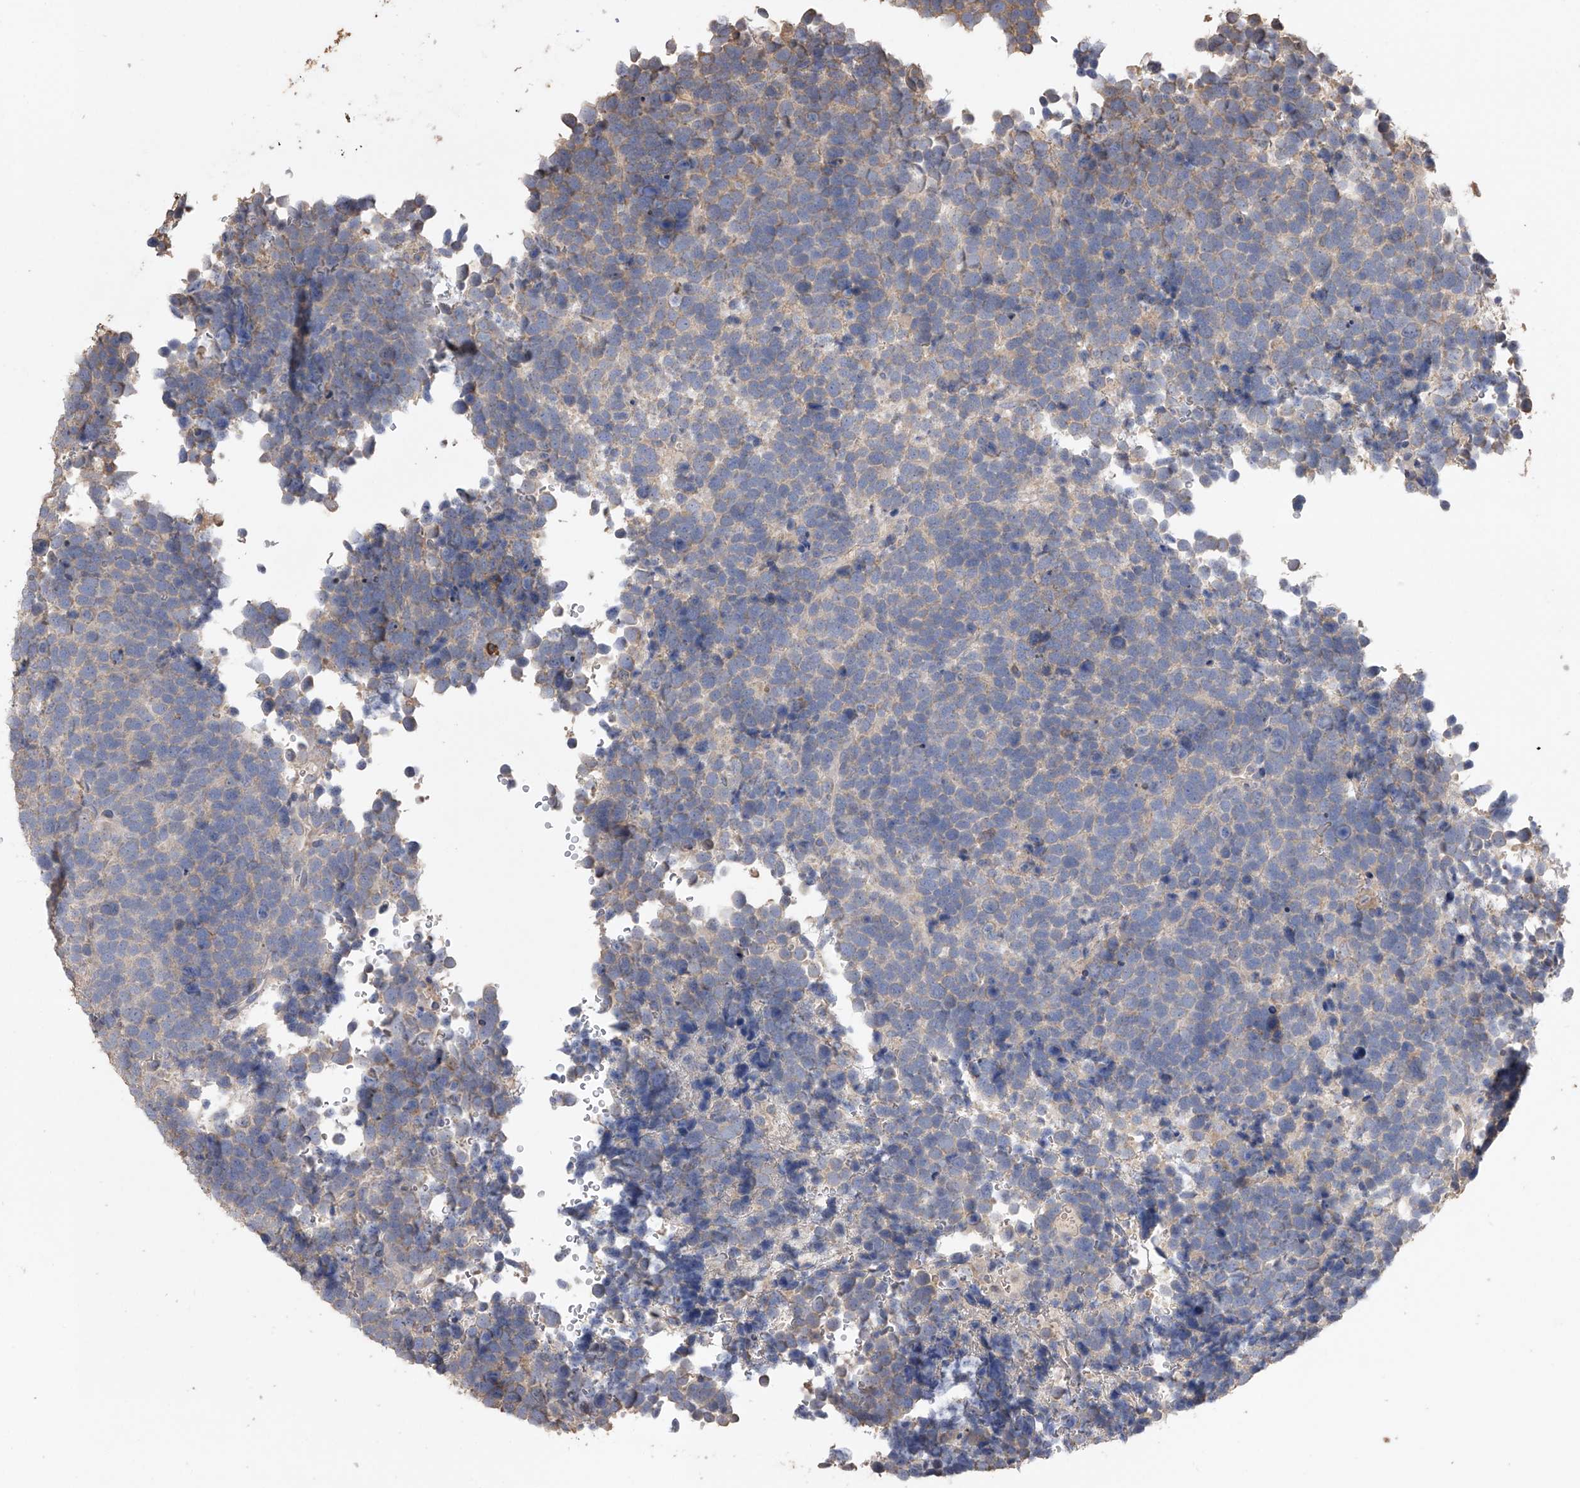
{"staining": {"intensity": "negative", "quantity": "none", "location": "none"}, "tissue": "urothelial cancer", "cell_type": "Tumor cells", "image_type": "cancer", "snomed": [{"axis": "morphology", "description": "Urothelial carcinoma, High grade"}, {"axis": "topography", "description": "Urinary bladder"}], "caption": "Photomicrograph shows no significant protein staining in tumor cells of high-grade urothelial carcinoma.", "gene": "ZNF343", "patient": {"sex": "female", "age": 82}}